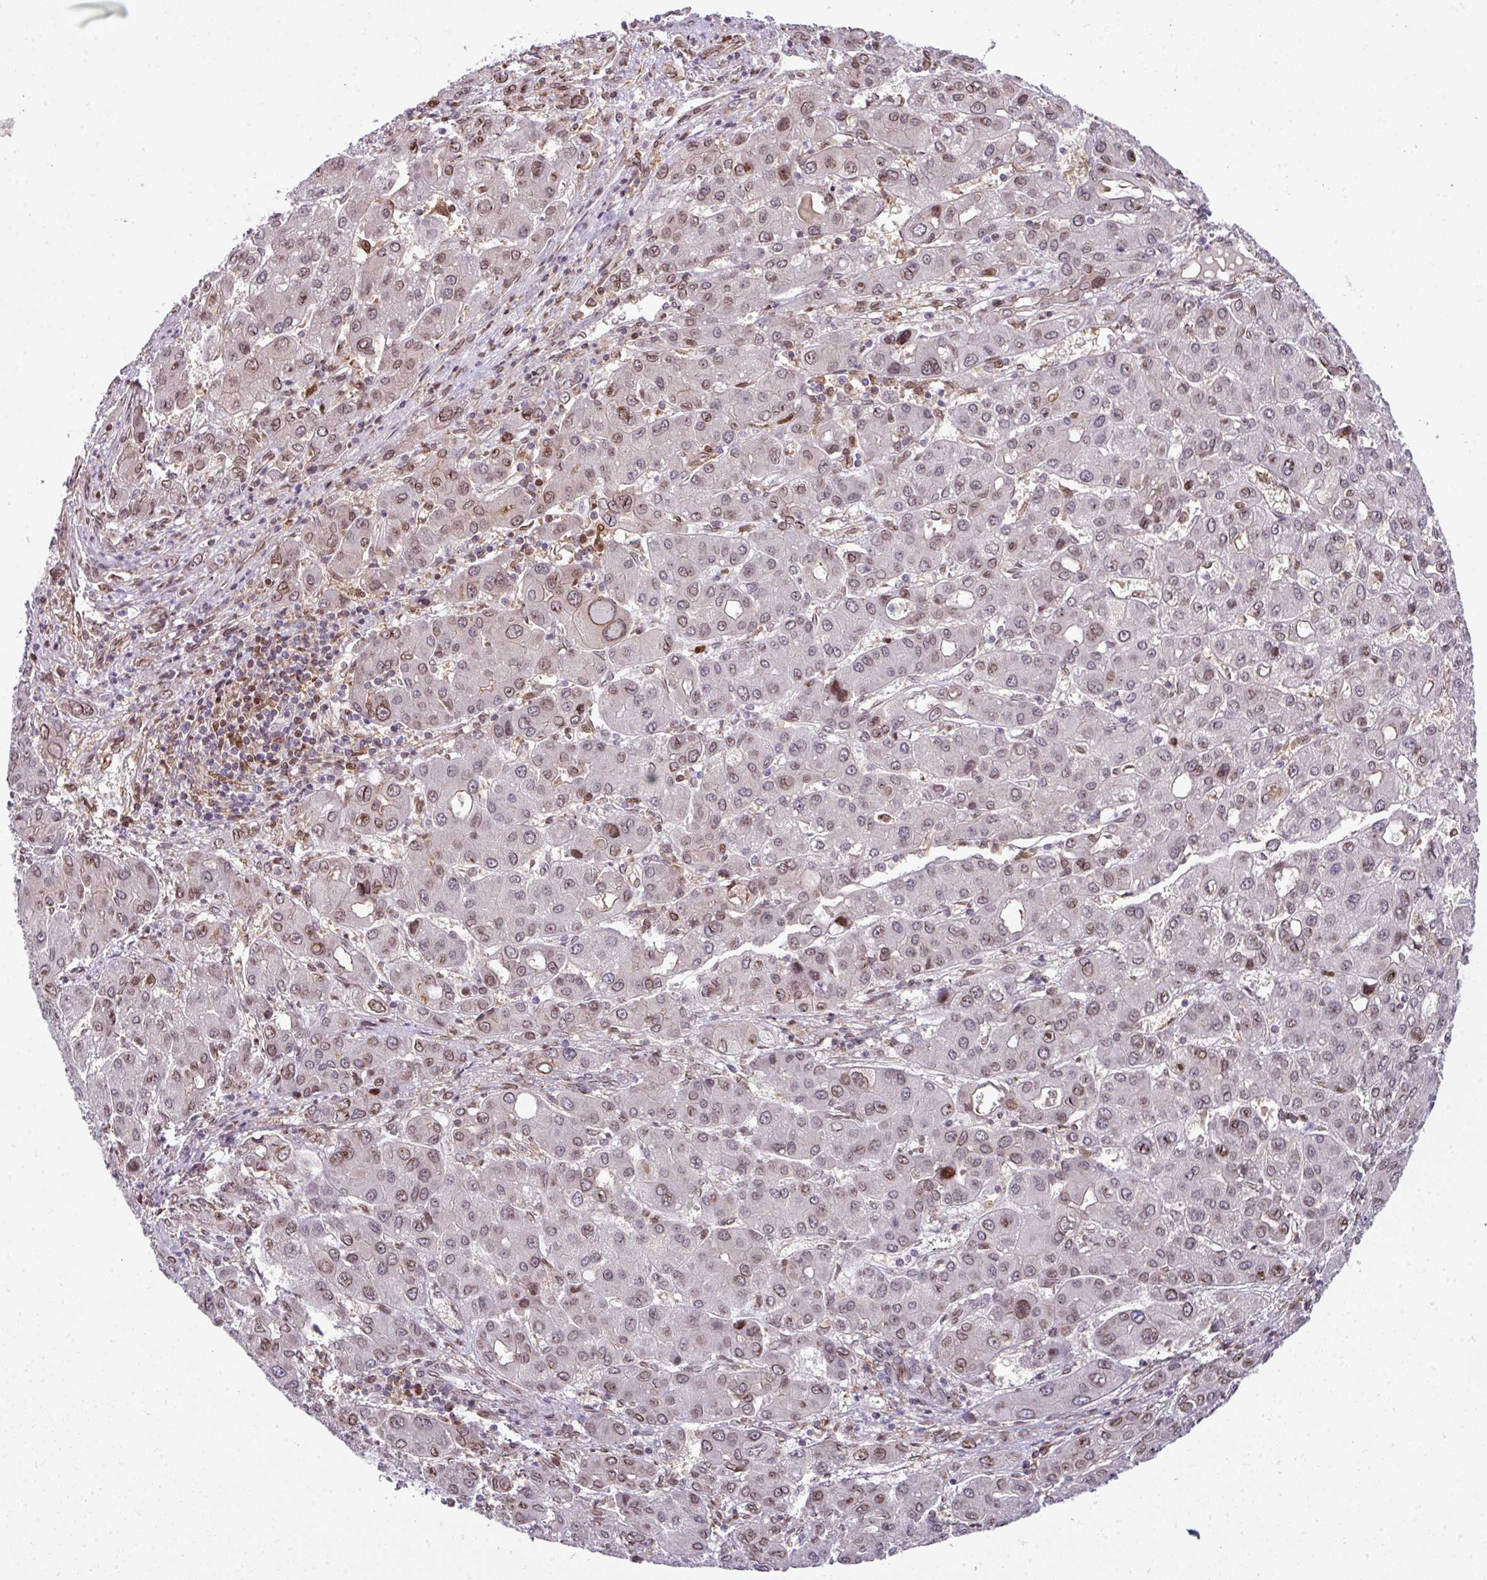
{"staining": {"intensity": "moderate", "quantity": ">75%", "location": "cytoplasmic/membranous,nuclear"}, "tissue": "liver cancer", "cell_type": "Tumor cells", "image_type": "cancer", "snomed": [{"axis": "morphology", "description": "Carcinoma, Hepatocellular, NOS"}, {"axis": "topography", "description": "Liver"}], "caption": "DAB (3,3'-diaminobenzidine) immunohistochemical staining of liver hepatocellular carcinoma reveals moderate cytoplasmic/membranous and nuclear protein staining in about >75% of tumor cells.", "gene": "PLK1", "patient": {"sex": "male", "age": 55}}